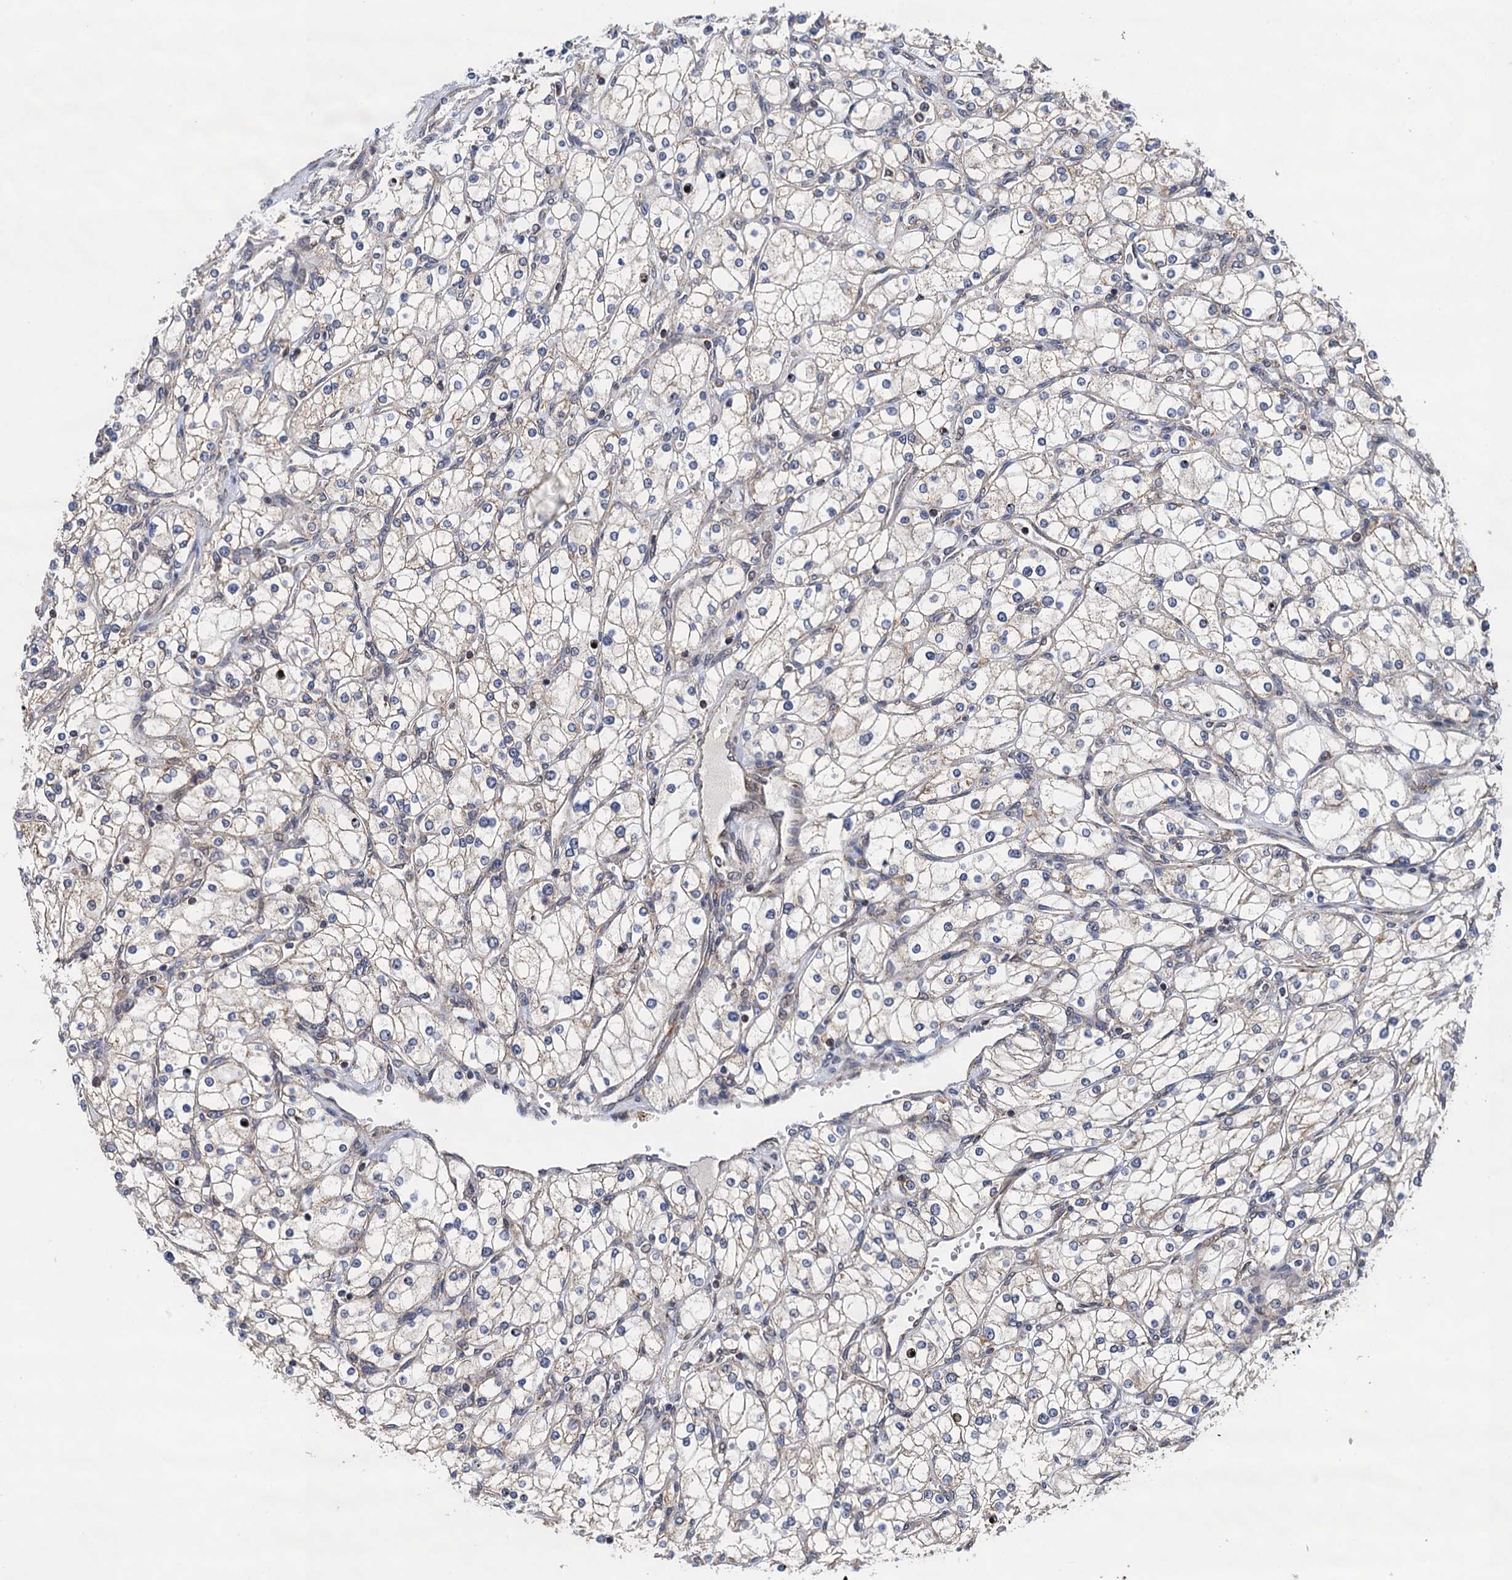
{"staining": {"intensity": "negative", "quantity": "none", "location": "none"}, "tissue": "renal cancer", "cell_type": "Tumor cells", "image_type": "cancer", "snomed": [{"axis": "morphology", "description": "Adenocarcinoma, NOS"}, {"axis": "topography", "description": "Kidney"}], "caption": "High magnification brightfield microscopy of renal adenocarcinoma stained with DAB (3,3'-diaminobenzidine) (brown) and counterstained with hematoxylin (blue): tumor cells show no significant positivity.", "gene": "CMPK2", "patient": {"sex": "male", "age": 80}}